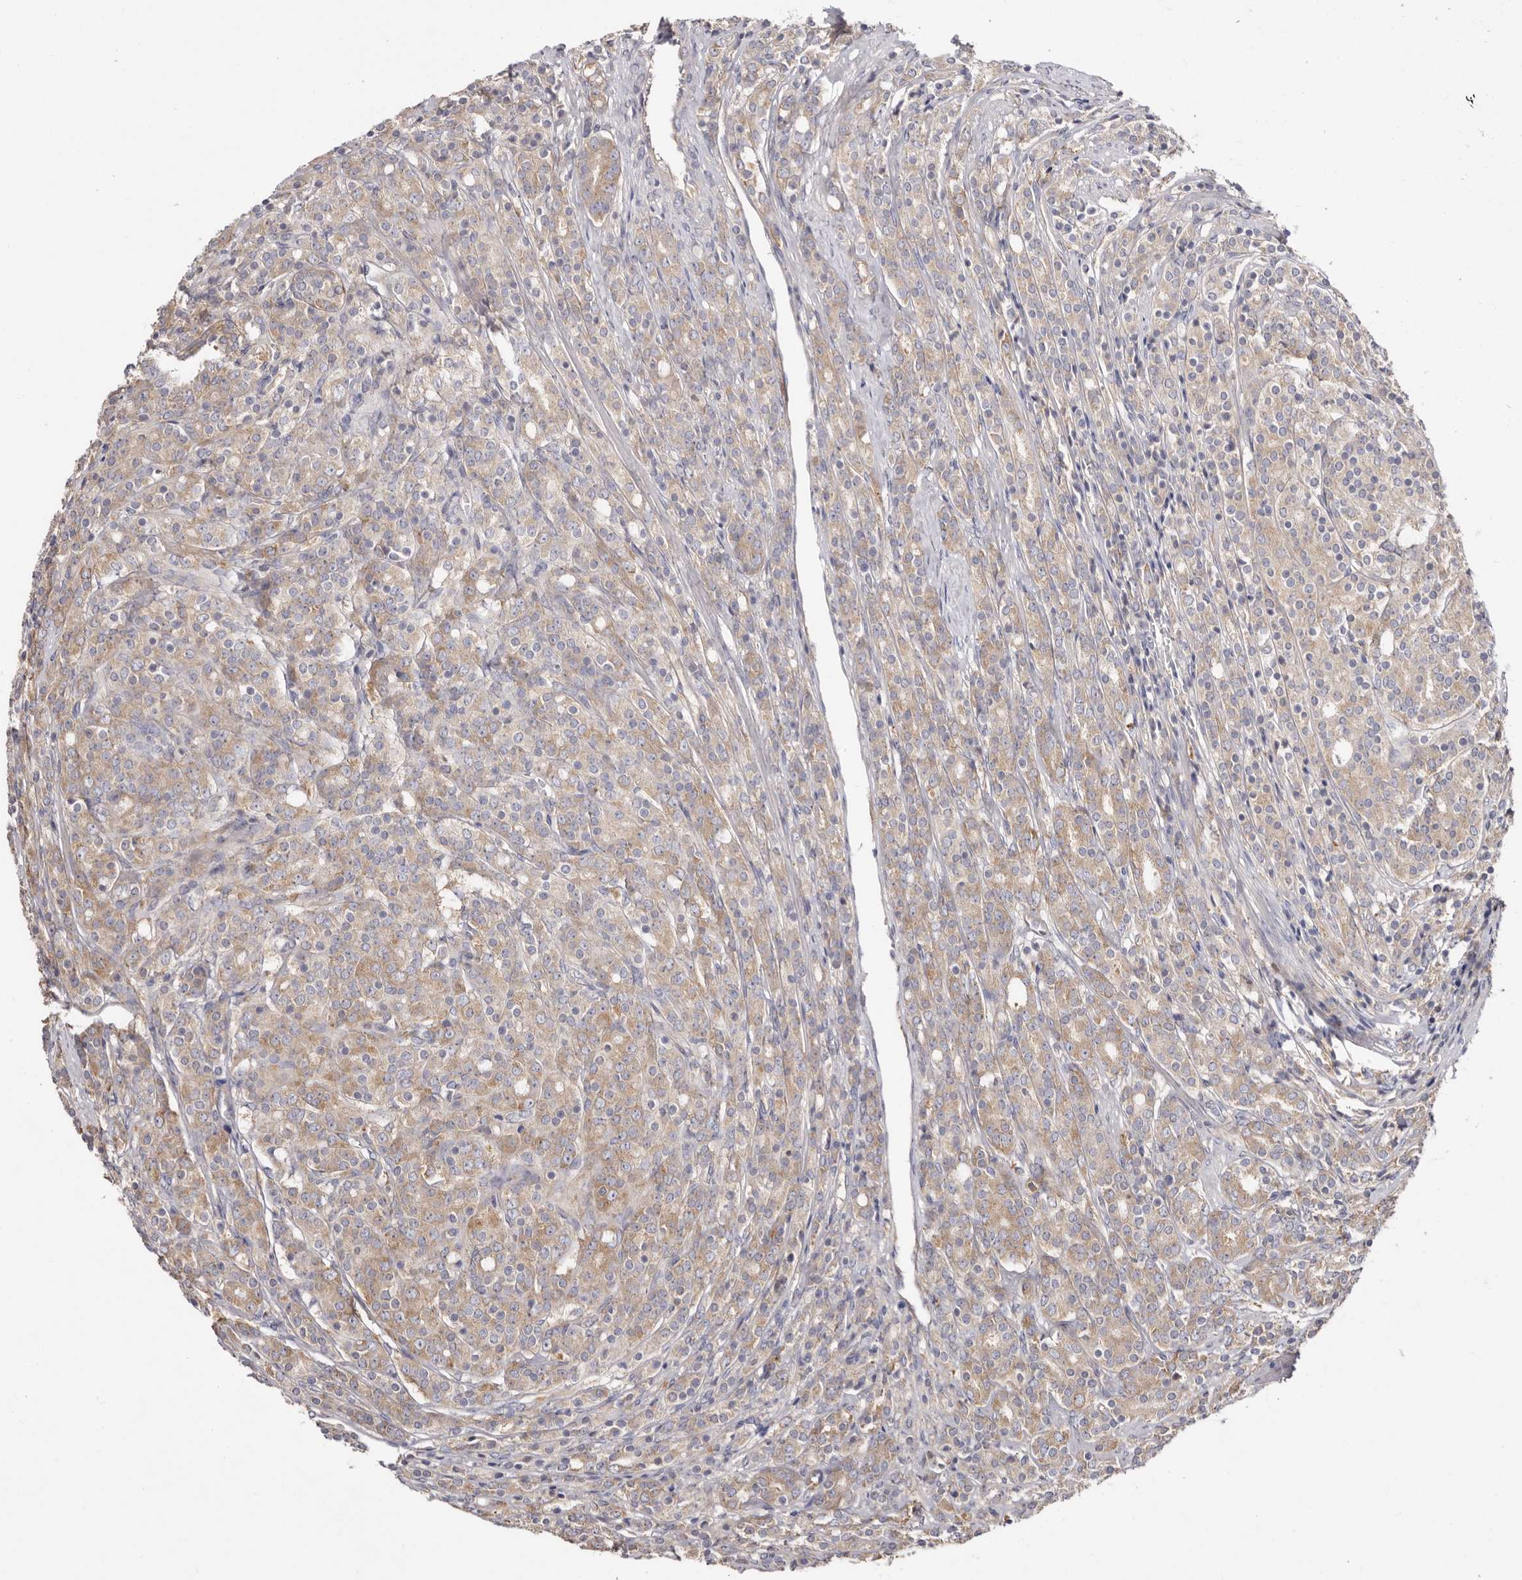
{"staining": {"intensity": "weak", "quantity": ">75%", "location": "cytoplasmic/membranous"}, "tissue": "prostate cancer", "cell_type": "Tumor cells", "image_type": "cancer", "snomed": [{"axis": "morphology", "description": "Adenocarcinoma, High grade"}, {"axis": "topography", "description": "Prostate"}], "caption": "Weak cytoplasmic/membranous staining is present in approximately >75% of tumor cells in prostate adenocarcinoma (high-grade). Nuclei are stained in blue.", "gene": "FAM167B", "patient": {"sex": "male", "age": 62}}